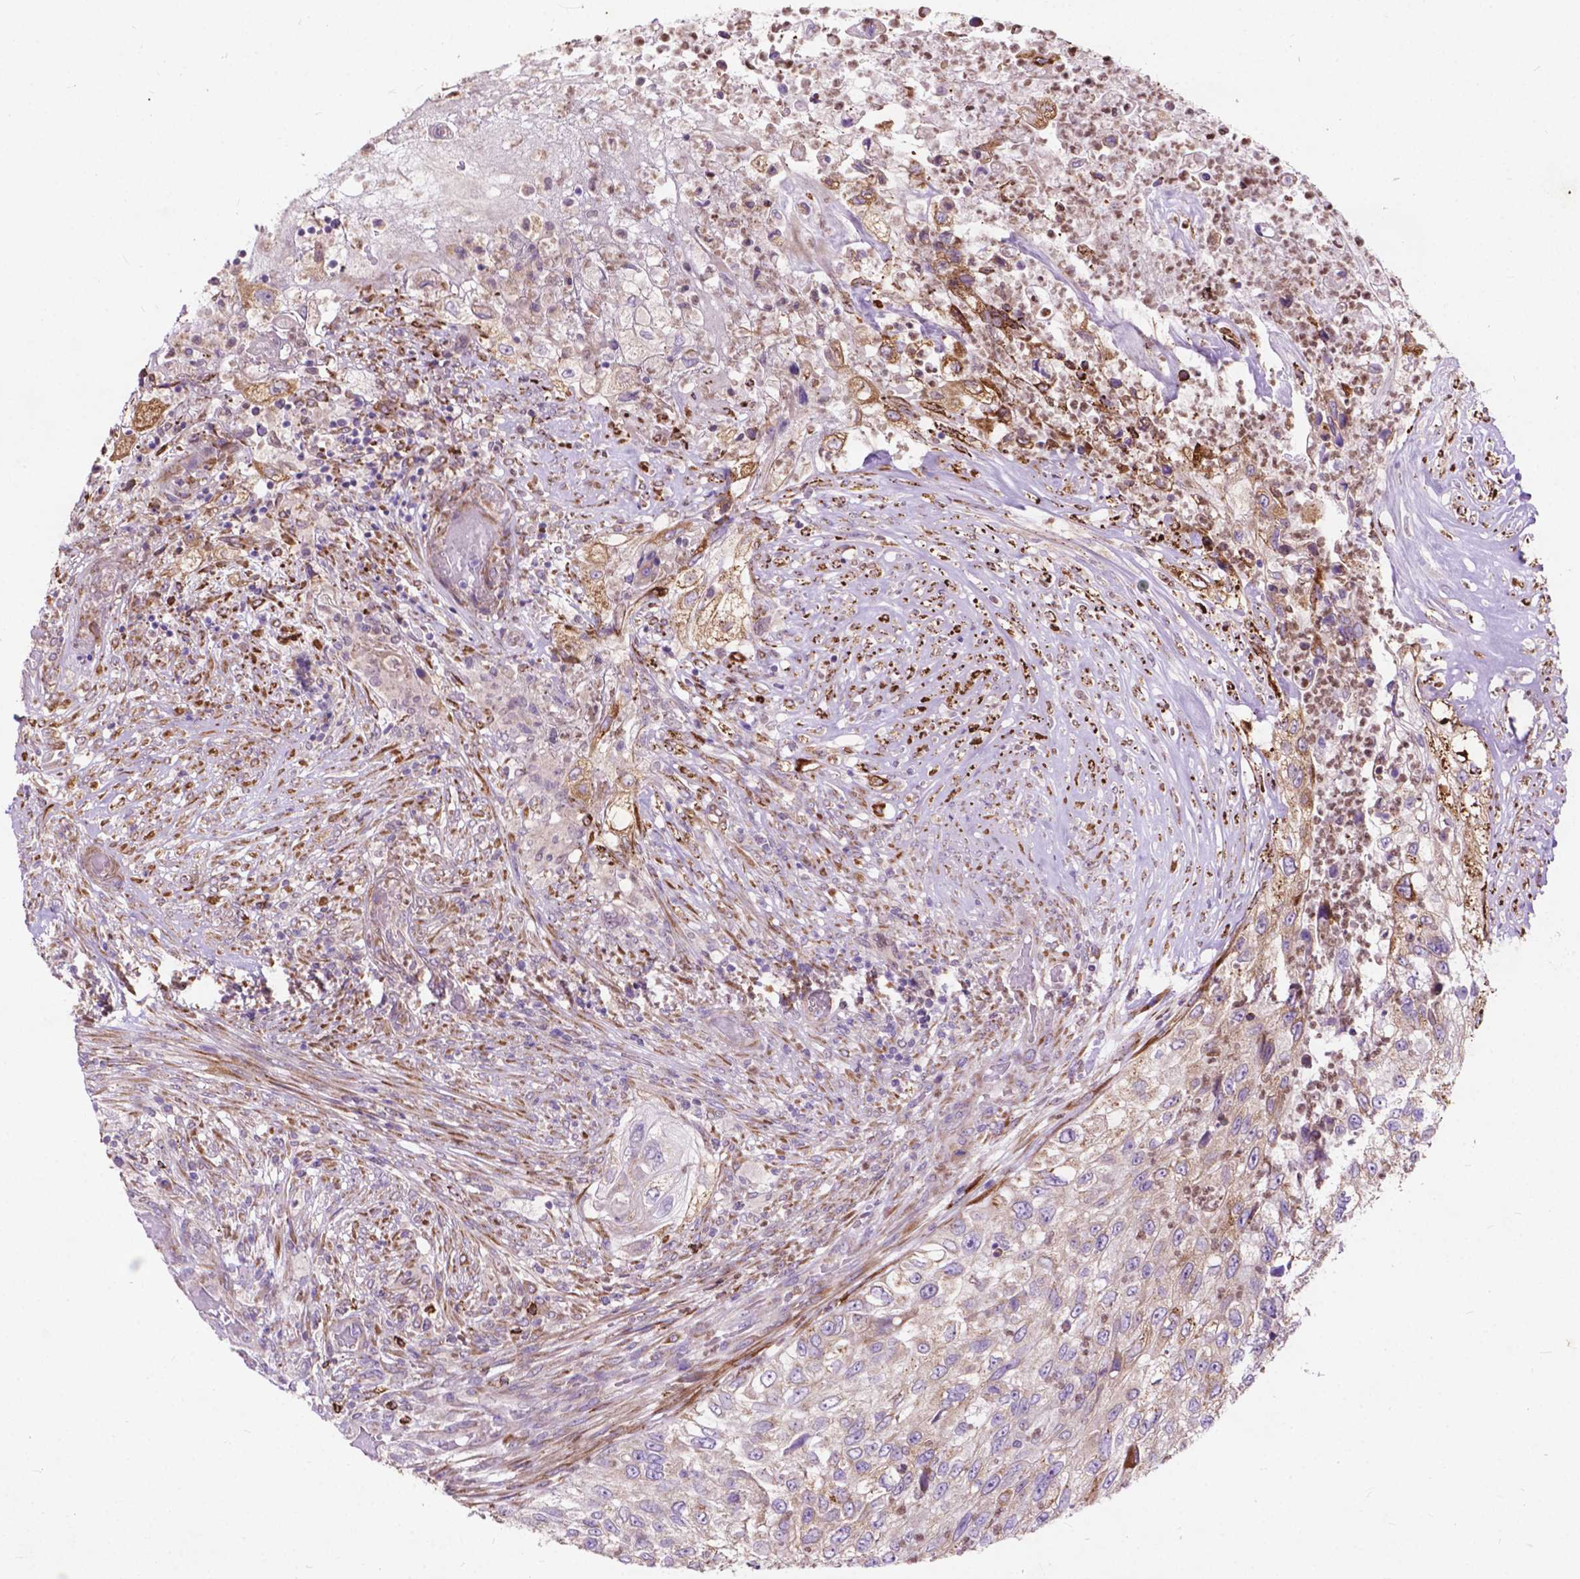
{"staining": {"intensity": "weak", "quantity": "<25%", "location": "cytoplasmic/membranous"}, "tissue": "urothelial cancer", "cell_type": "Tumor cells", "image_type": "cancer", "snomed": [{"axis": "morphology", "description": "Urothelial carcinoma, High grade"}, {"axis": "topography", "description": "Urinary bladder"}], "caption": "An immunohistochemistry (IHC) photomicrograph of urothelial cancer is shown. There is no staining in tumor cells of urothelial cancer.", "gene": "THEGL", "patient": {"sex": "female", "age": 60}}